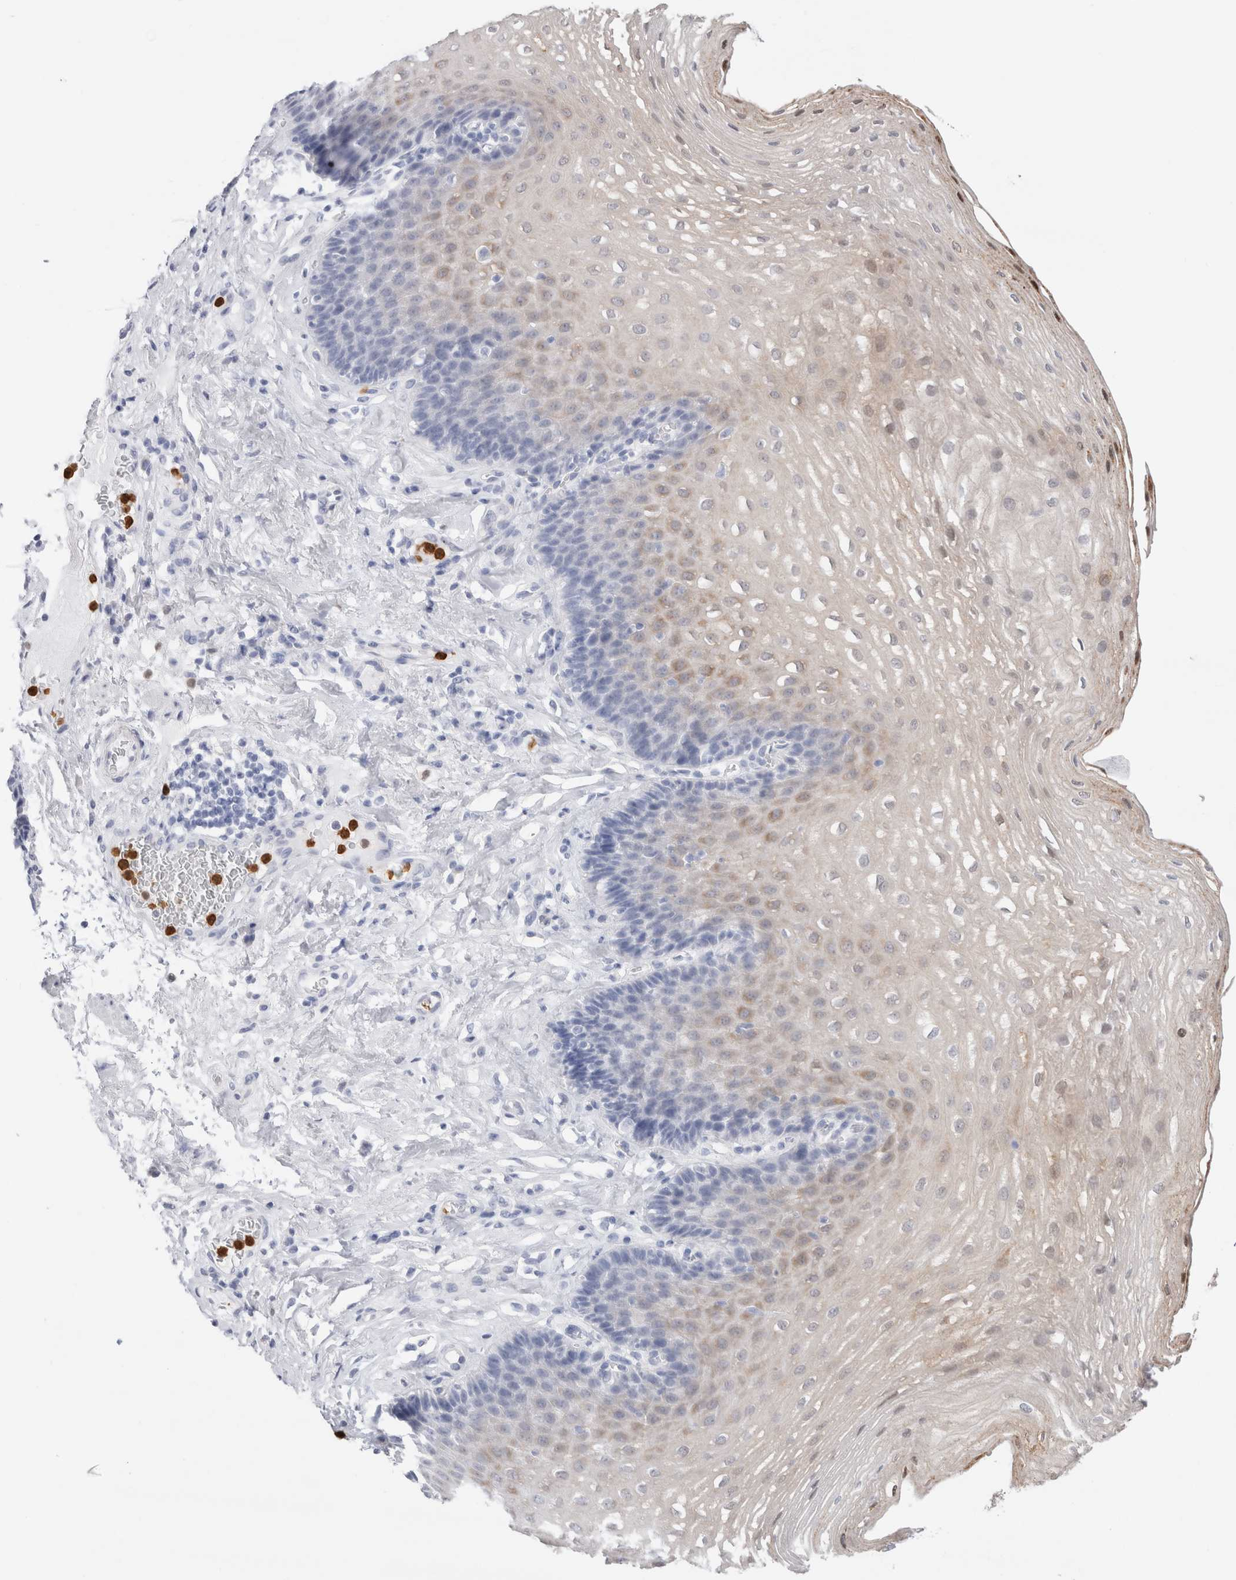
{"staining": {"intensity": "weak", "quantity": "25%-75%", "location": "cytoplasmic/membranous"}, "tissue": "esophagus", "cell_type": "Squamous epithelial cells", "image_type": "normal", "snomed": [{"axis": "morphology", "description": "Normal tissue, NOS"}, {"axis": "topography", "description": "Esophagus"}], "caption": "Immunohistochemical staining of normal esophagus displays low levels of weak cytoplasmic/membranous positivity in about 25%-75% of squamous epithelial cells. The staining was performed using DAB to visualize the protein expression in brown, while the nuclei were stained in blue with hematoxylin (Magnification: 20x).", "gene": "SLC10A5", "patient": {"sex": "female", "age": 66}}